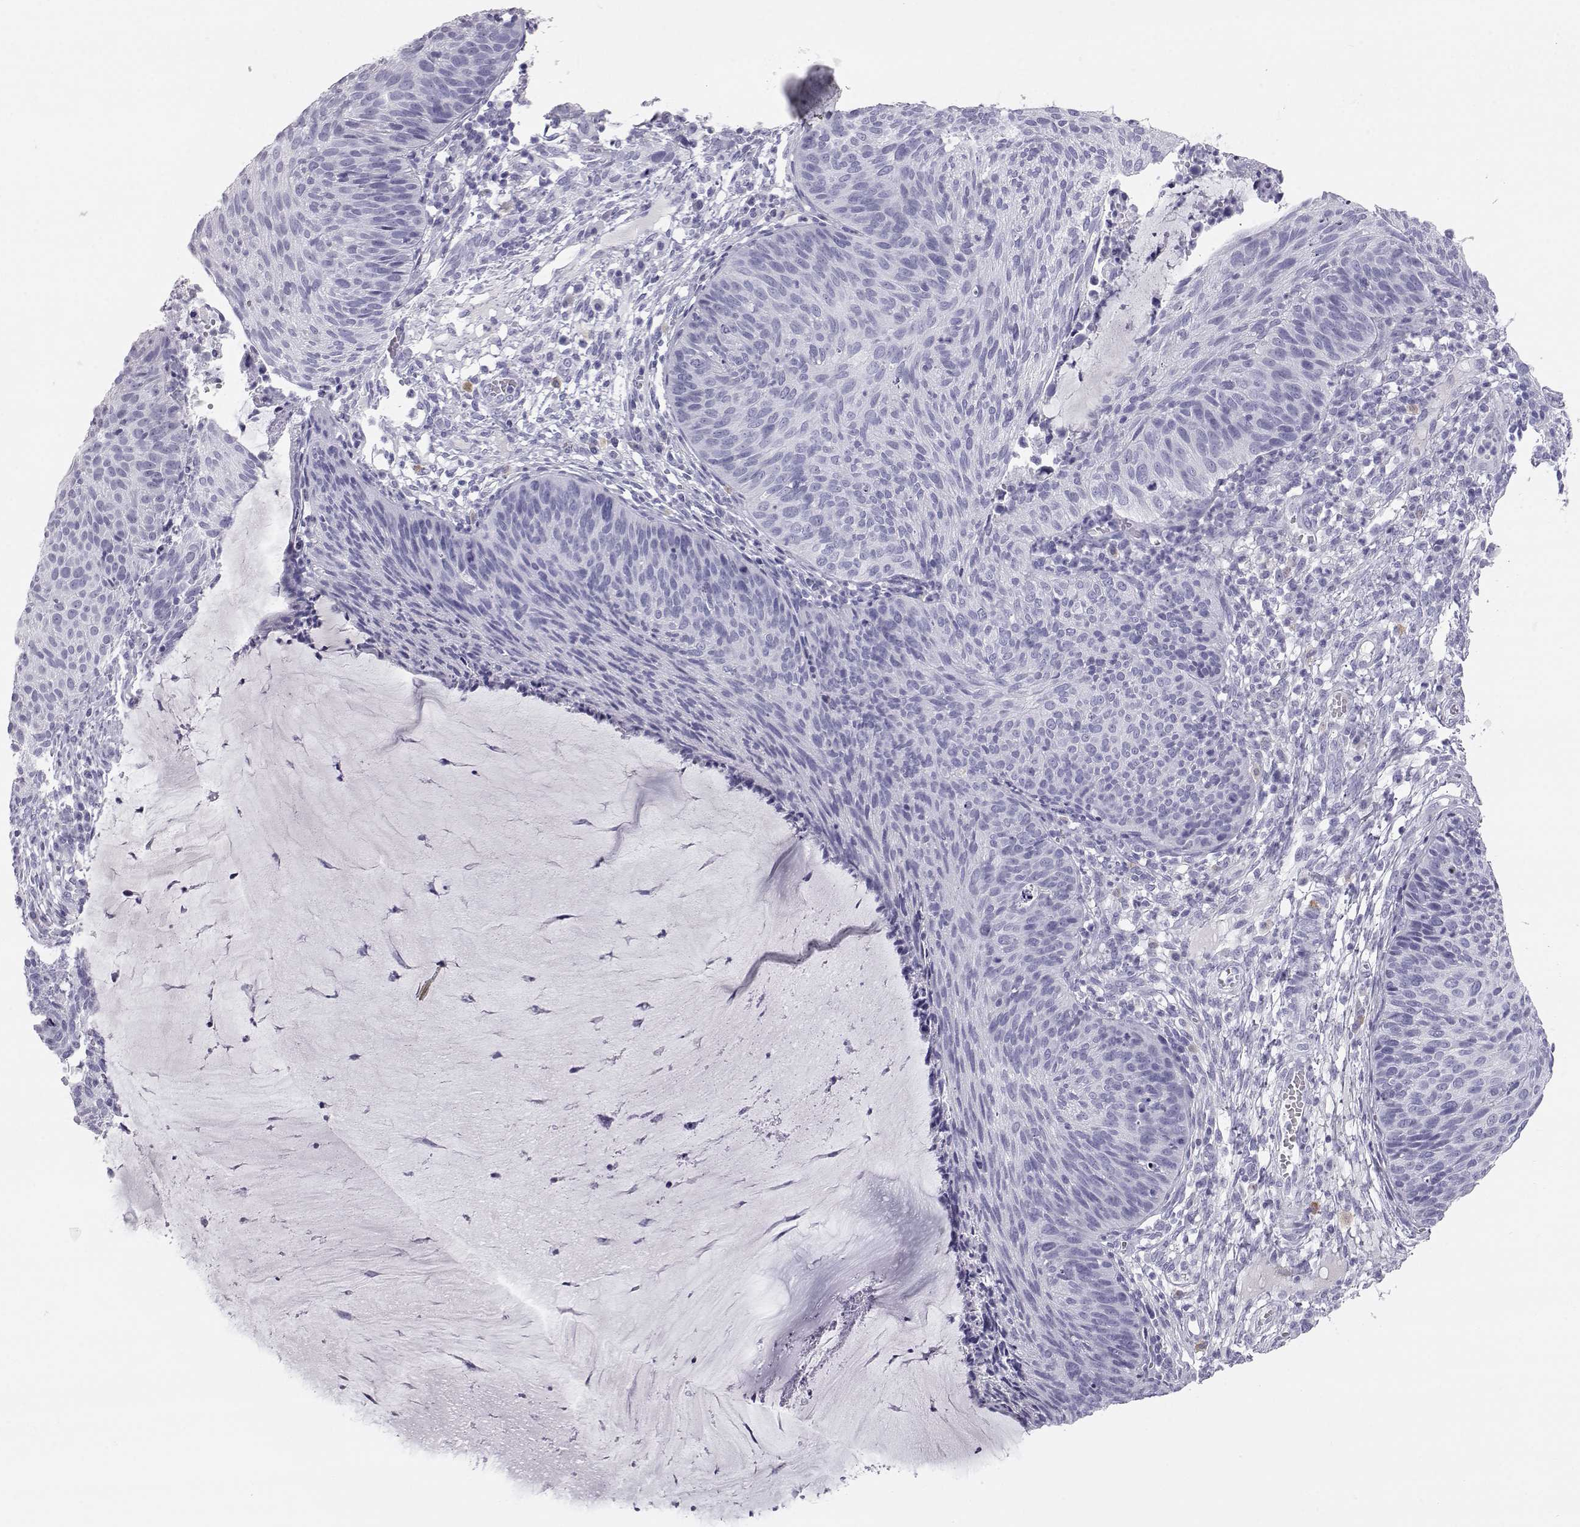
{"staining": {"intensity": "negative", "quantity": "none", "location": "none"}, "tissue": "cervical cancer", "cell_type": "Tumor cells", "image_type": "cancer", "snomed": [{"axis": "morphology", "description": "Squamous cell carcinoma, NOS"}, {"axis": "topography", "description": "Cervix"}], "caption": "Tumor cells are negative for brown protein staining in cervical cancer (squamous cell carcinoma). (Stains: DAB (3,3'-diaminobenzidine) immunohistochemistry (IHC) with hematoxylin counter stain, Microscopy: brightfield microscopy at high magnification).", "gene": "ITLN2", "patient": {"sex": "female", "age": 36}}